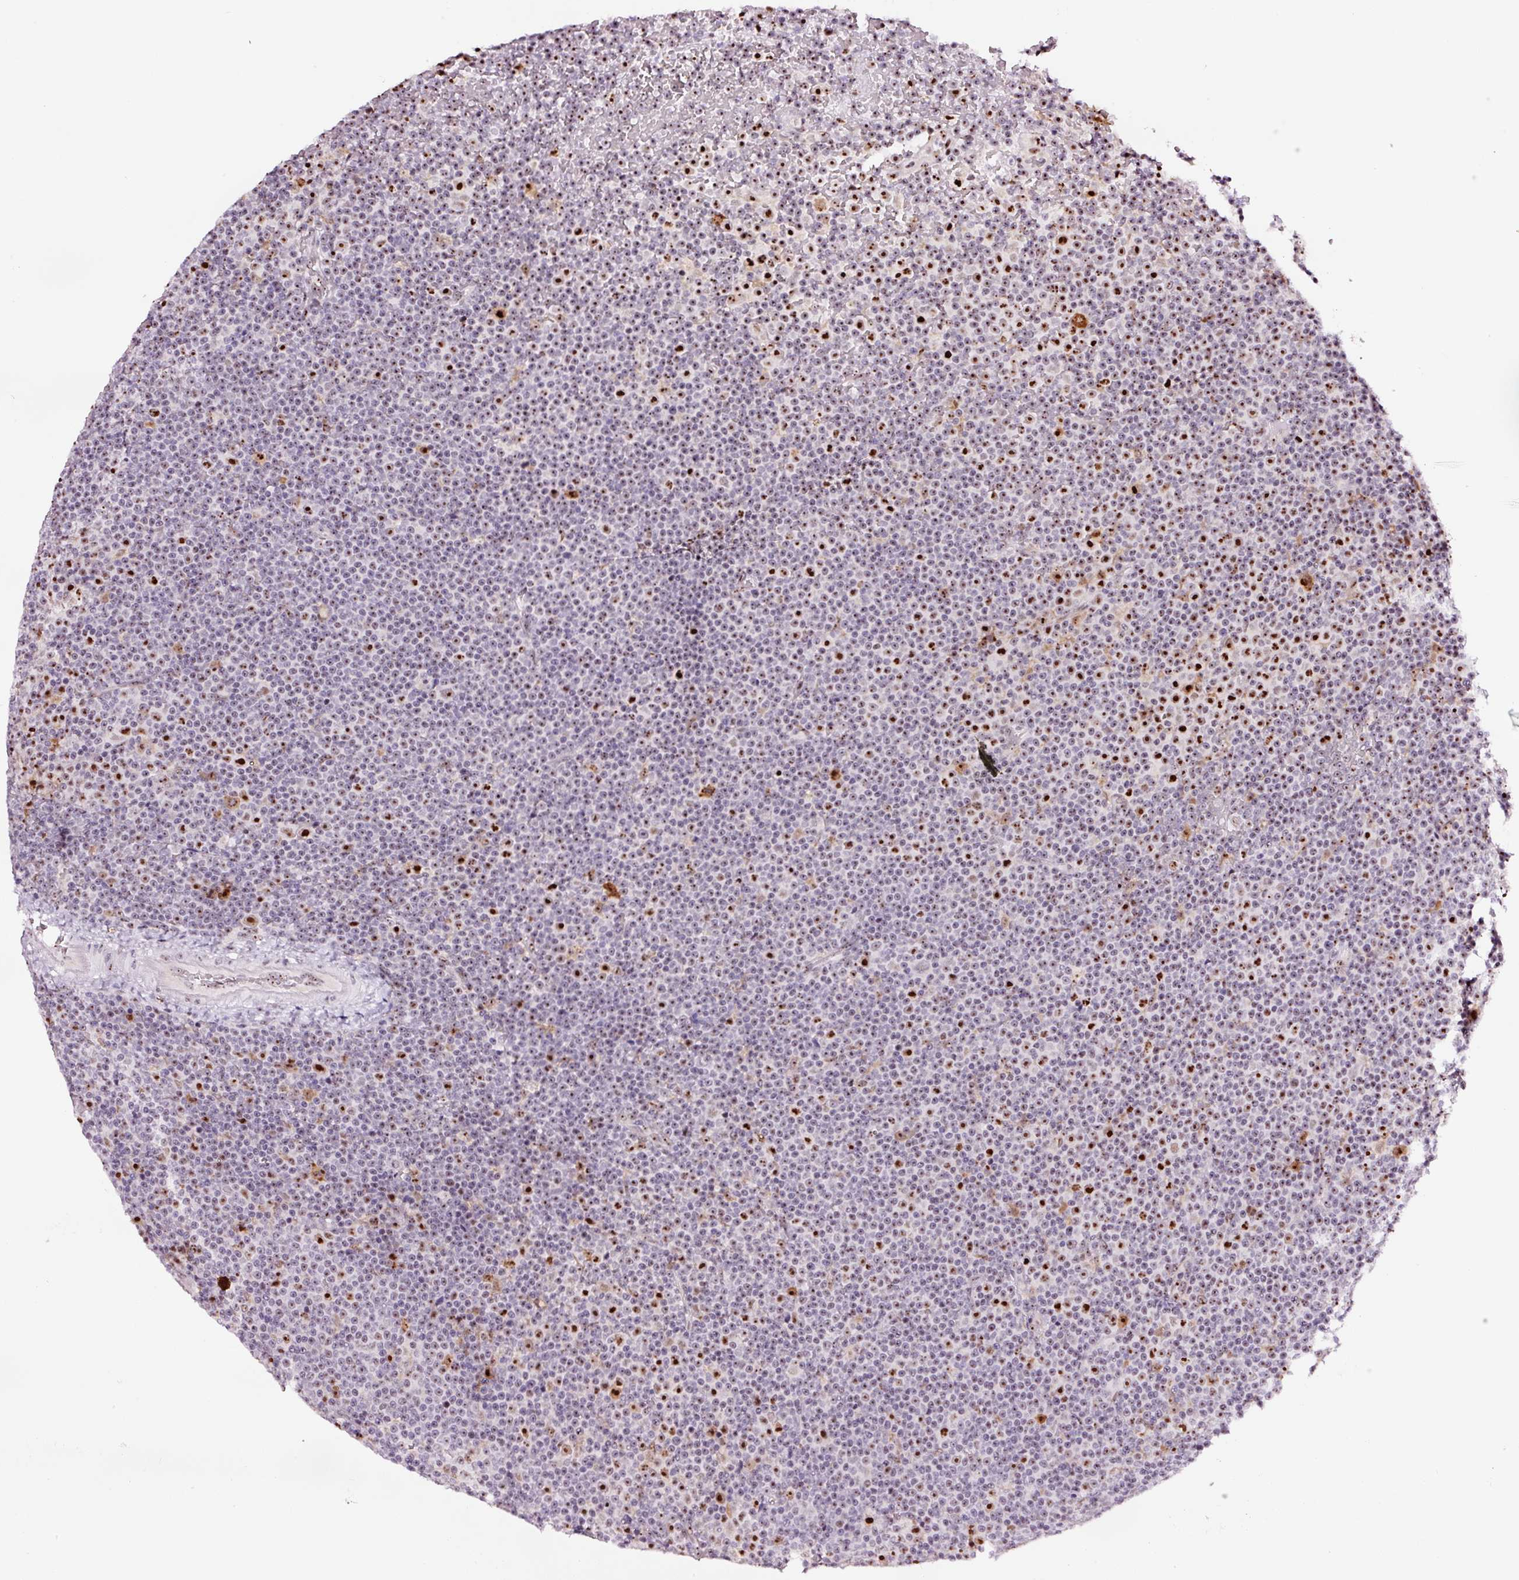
{"staining": {"intensity": "moderate", "quantity": "25%-75%", "location": "nuclear"}, "tissue": "lymphoma", "cell_type": "Tumor cells", "image_type": "cancer", "snomed": [{"axis": "morphology", "description": "Malignant lymphoma, non-Hodgkin's type, Low grade"}, {"axis": "topography", "description": "Lymph node"}], "caption": "Lymphoma was stained to show a protein in brown. There is medium levels of moderate nuclear positivity in about 25%-75% of tumor cells.", "gene": "GNL3", "patient": {"sex": "female", "age": 67}}